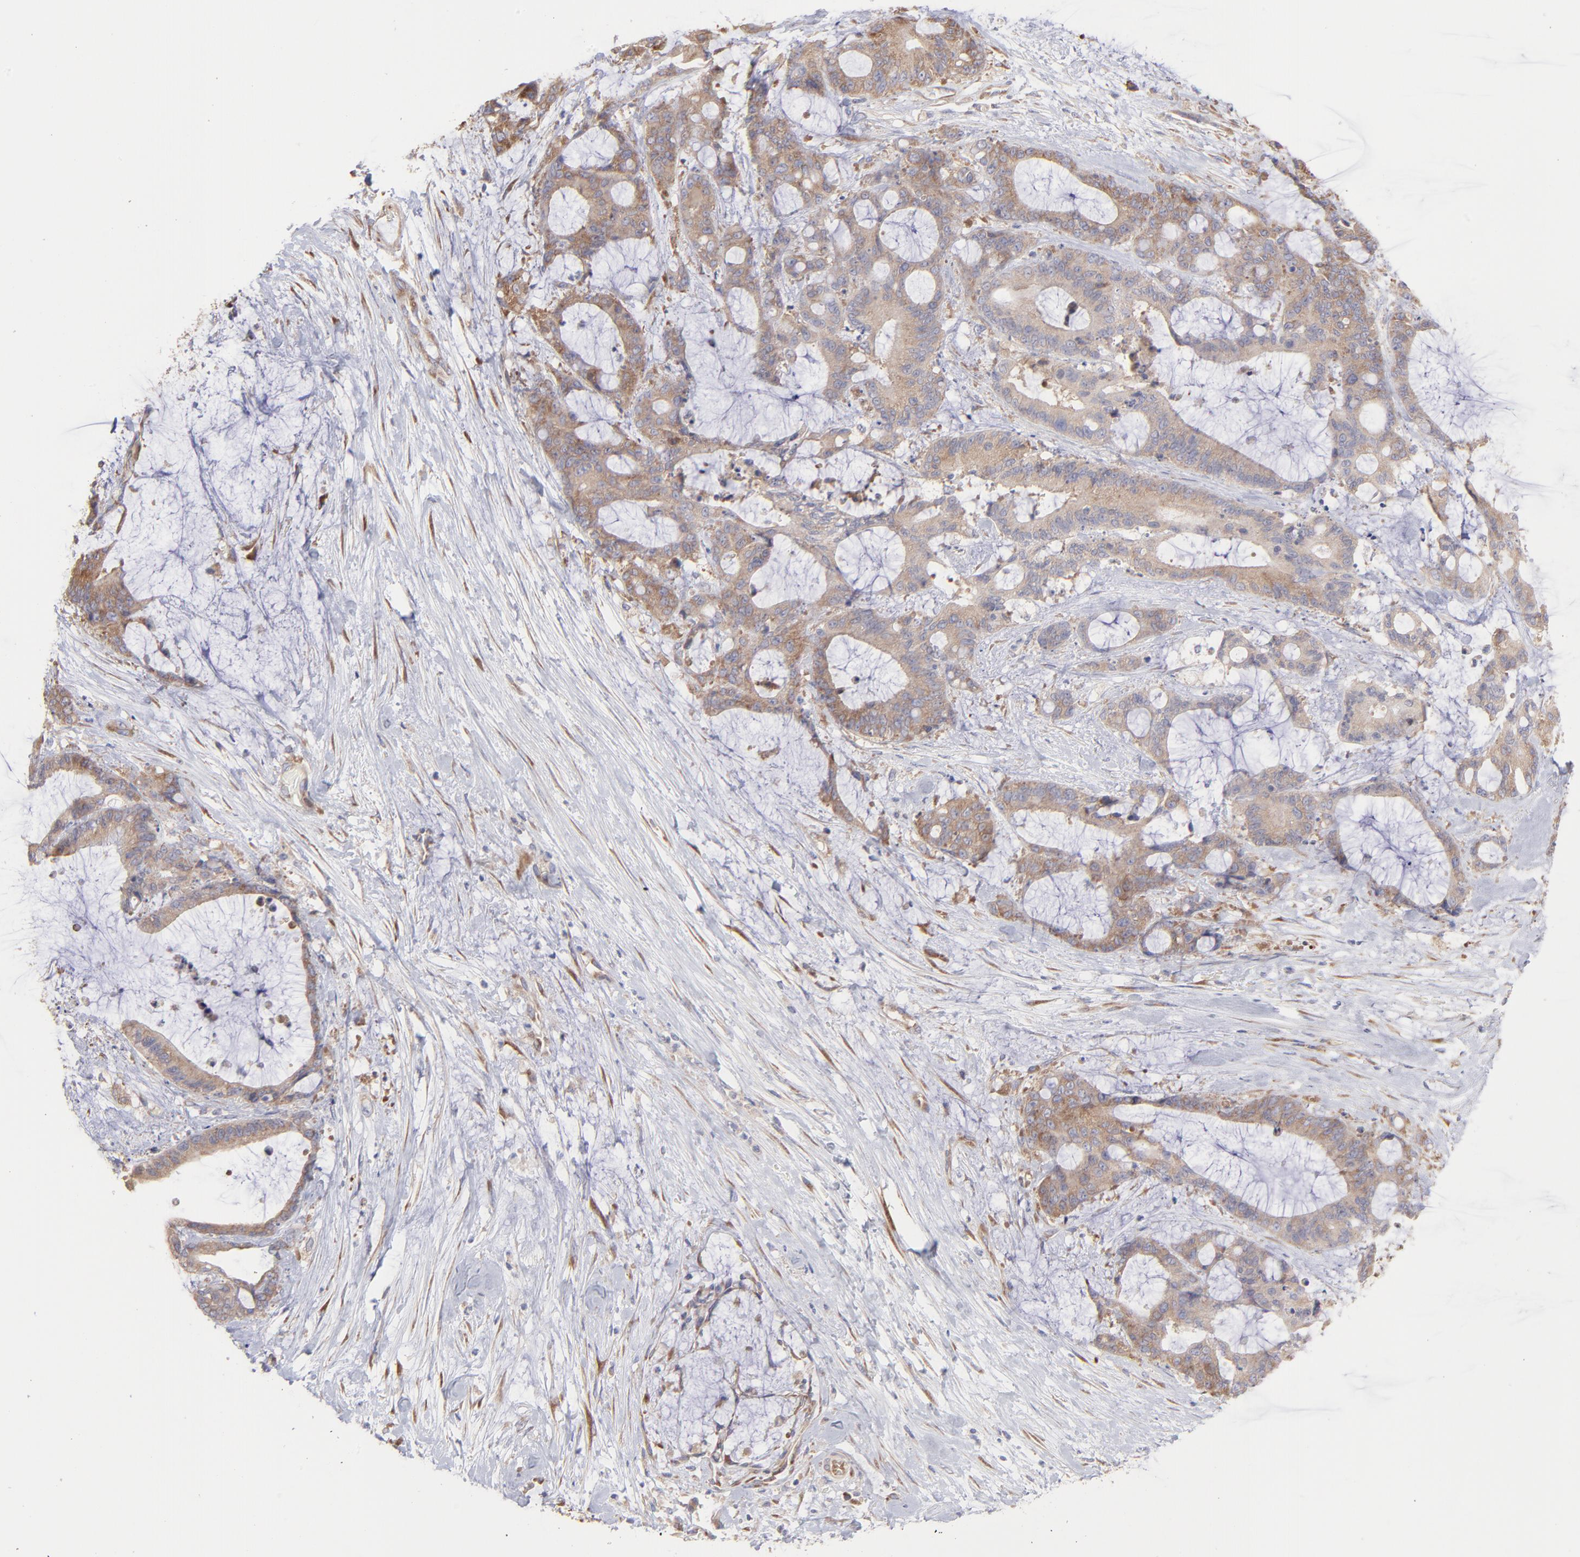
{"staining": {"intensity": "weak", "quantity": ">75%", "location": "cytoplasmic/membranous"}, "tissue": "liver cancer", "cell_type": "Tumor cells", "image_type": "cancer", "snomed": [{"axis": "morphology", "description": "Cholangiocarcinoma"}, {"axis": "topography", "description": "Liver"}], "caption": "Immunohistochemistry (IHC) of cholangiocarcinoma (liver) shows low levels of weak cytoplasmic/membranous positivity in about >75% of tumor cells. The staining was performed using DAB (3,3'-diaminobenzidine) to visualize the protein expression in brown, while the nuclei were stained in blue with hematoxylin (Magnification: 20x).", "gene": "RPLP0", "patient": {"sex": "female", "age": 73}}